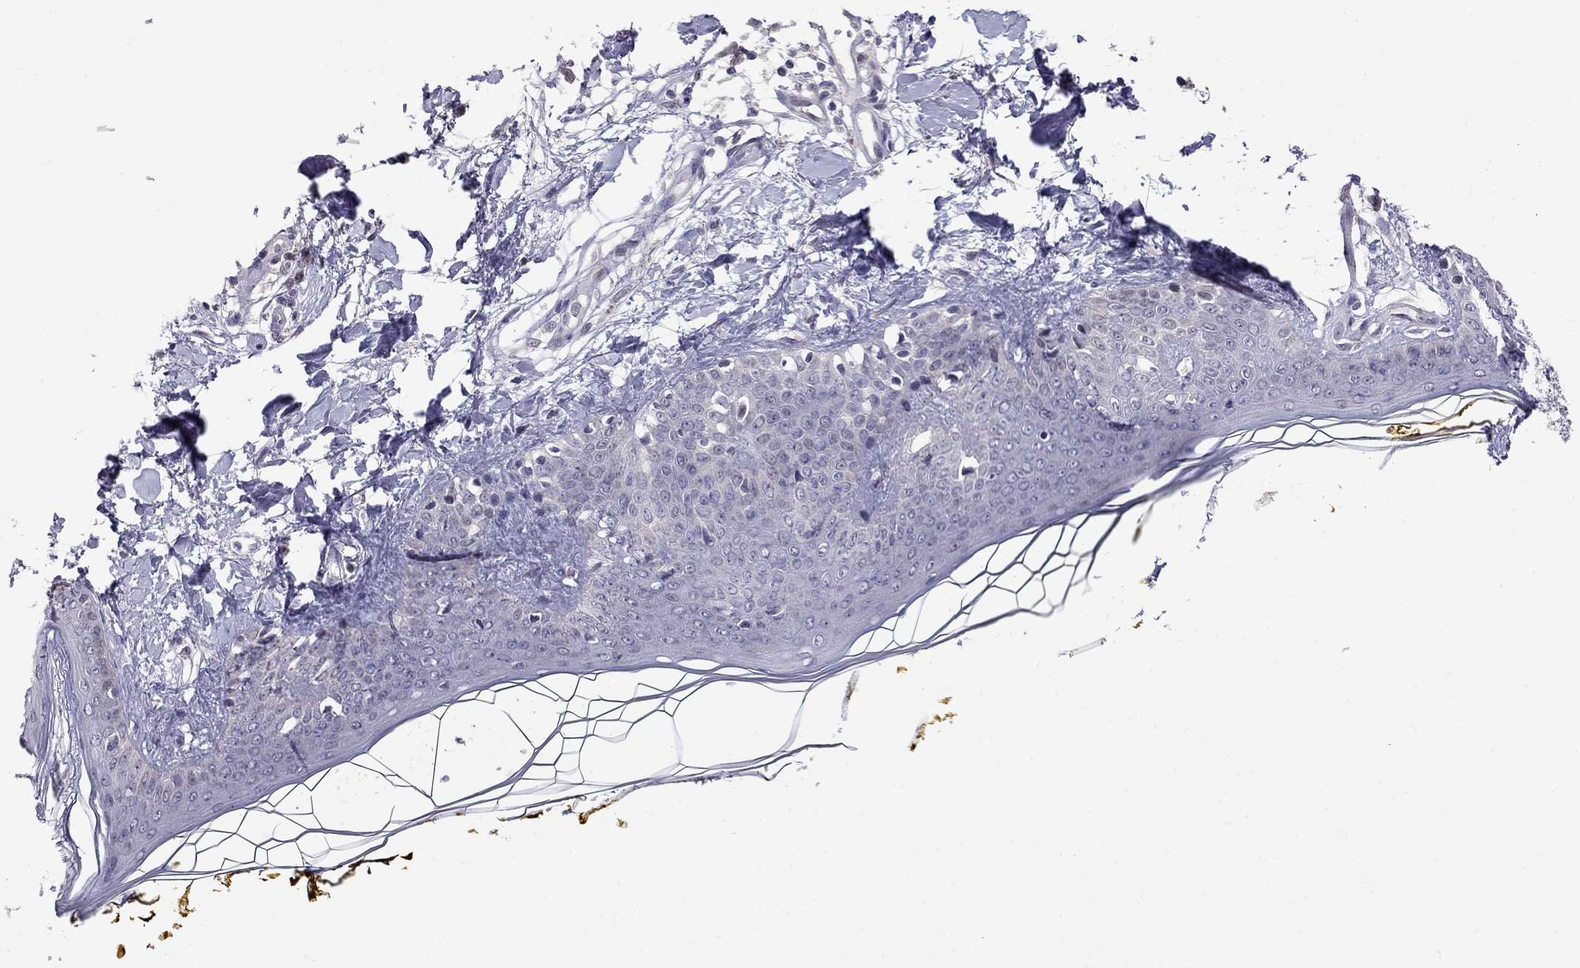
{"staining": {"intensity": "negative", "quantity": "none", "location": "none"}, "tissue": "skin", "cell_type": "Fibroblasts", "image_type": "normal", "snomed": [{"axis": "morphology", "description": "Normal tissue, NOS"}, {"axis": "topography", "description": "Skin"}], "caption": "DAB immunohistochemical staining of benign skin demonstrates no significant positivity in fibroblasts.", "gene": "LRRC39", "patient": {"sex": "female", "age": 34}}